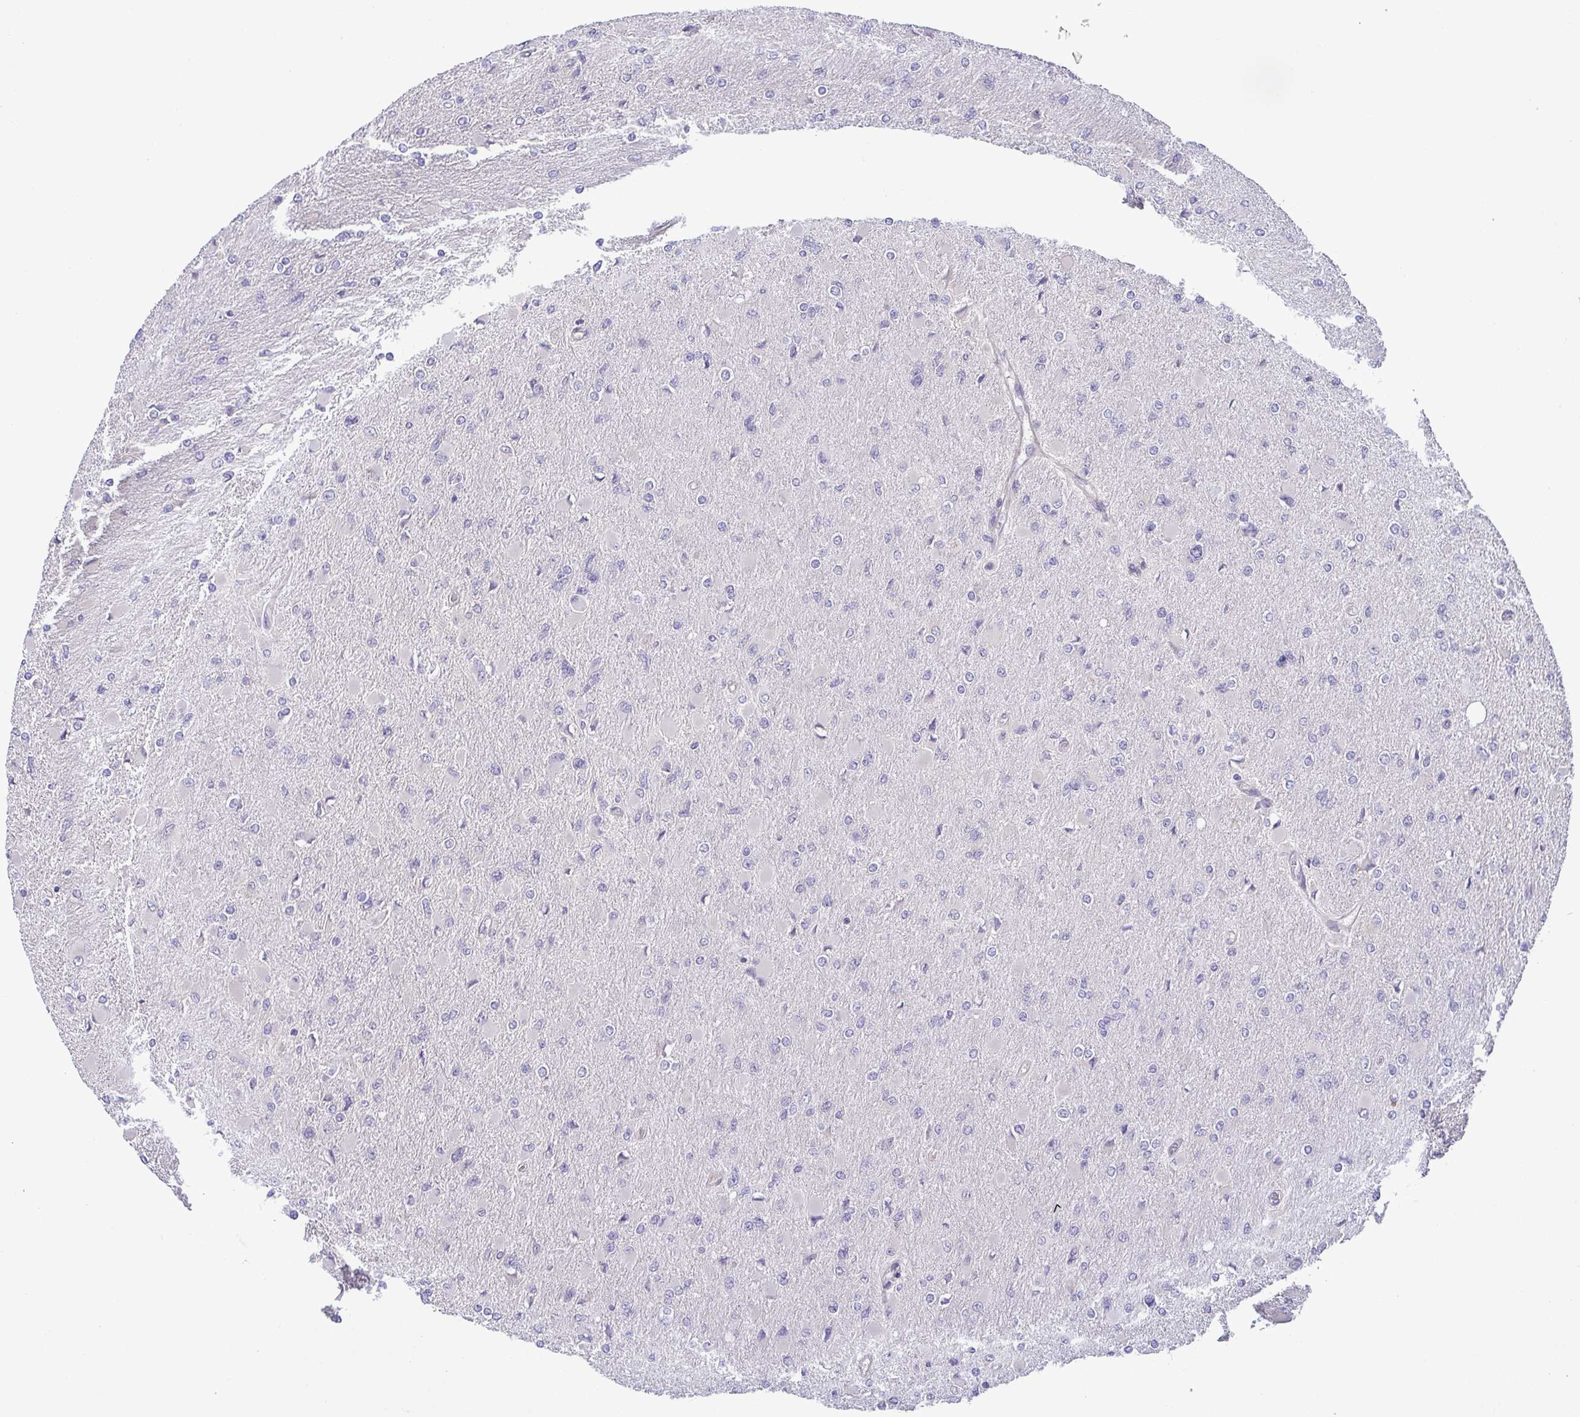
{"staining": {"intensity": "negative", "quantity": "none", "location": "none"}, "tissue": "glioma", "cell_type": "Tumor cells", "image_type": "cancer", "snomed": [{"axis": "morphology", "description": "Glioma, malignant, High grade"}, {"axis": "topography", "description": "Cerebral cortex"}], "caption": "Protein analysis of malignant glioma (high-grade) reveals no significant expression in tumor cells. (Immunohistochemistry (ihc), brightfield microscopy, high magnification).", "gene": "LMF2", "patient": {"sex": "female", "age": 36}}